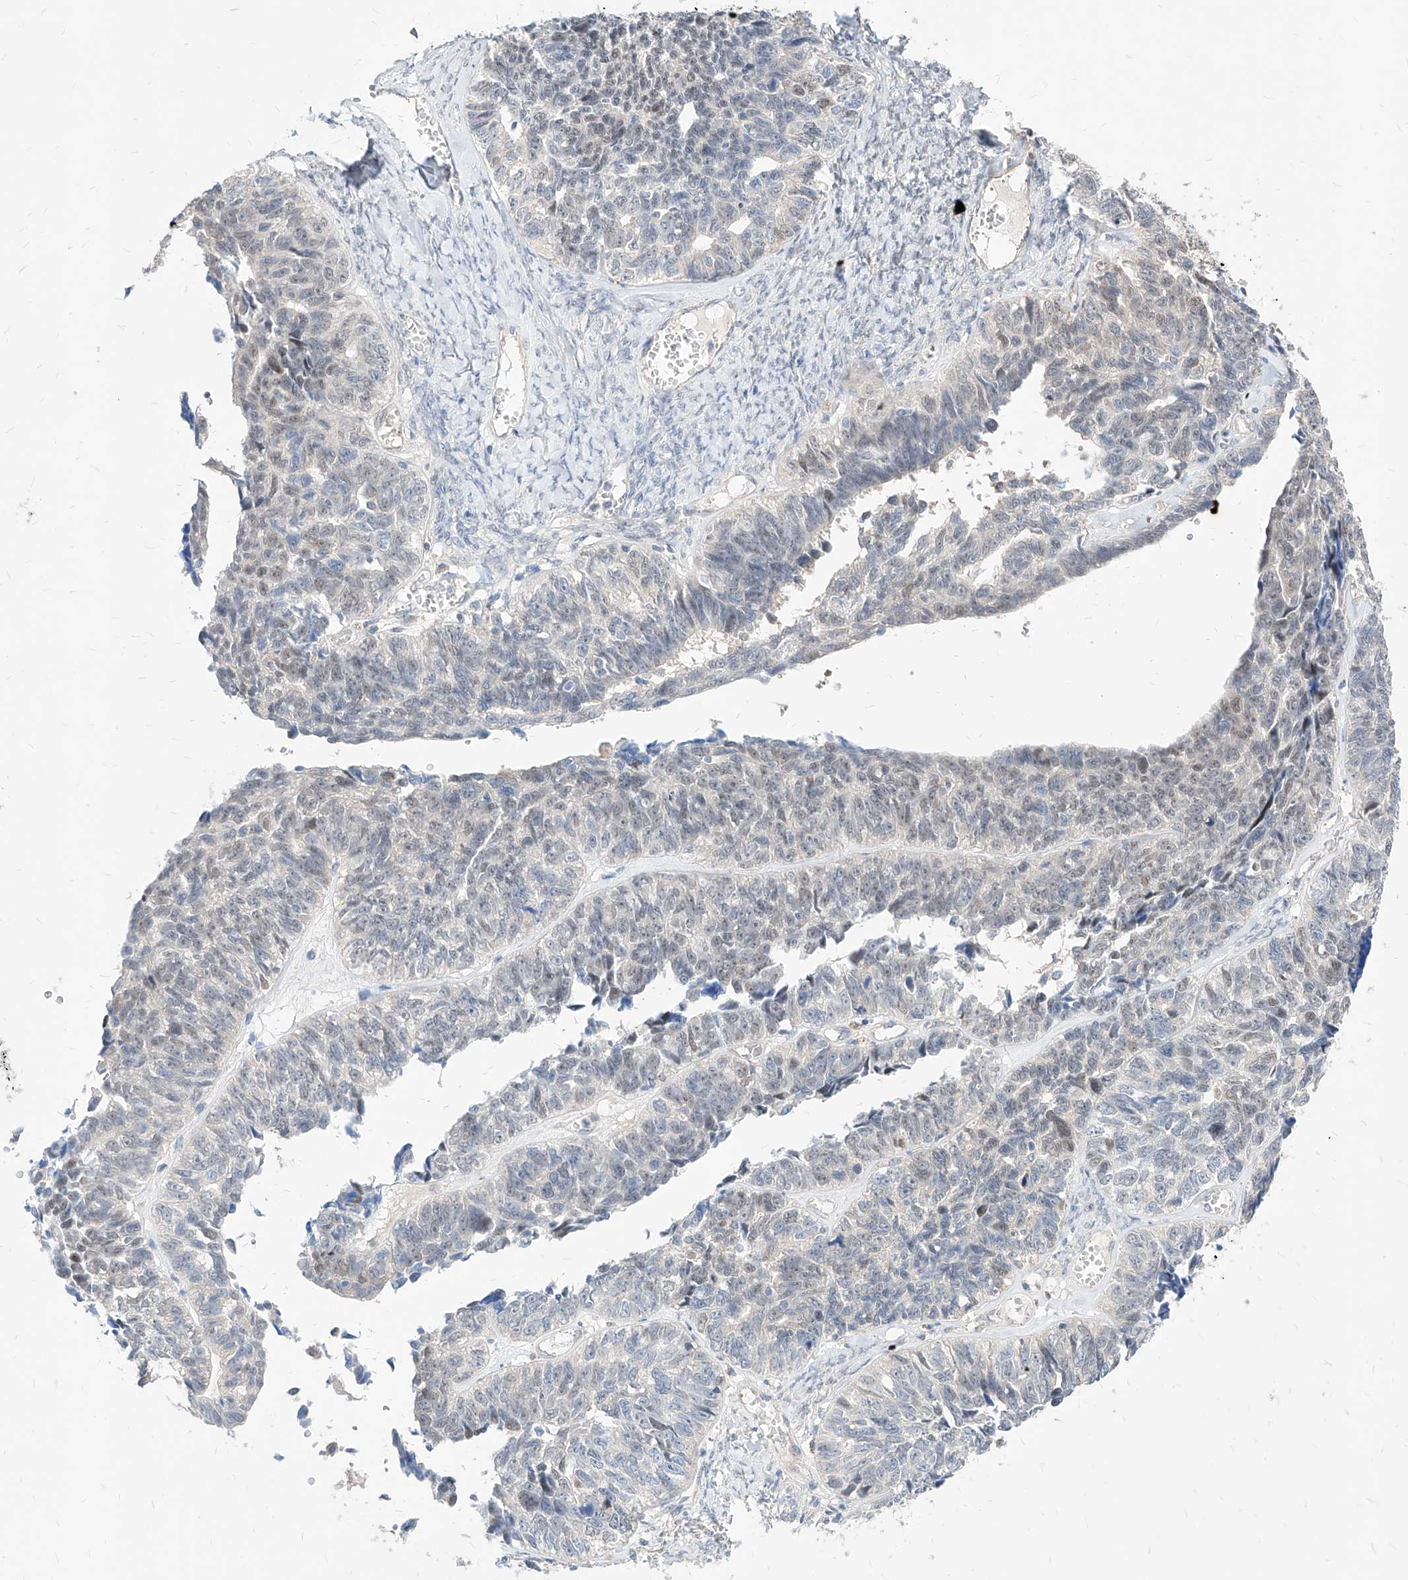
{"staining": {"intensity": "weak", "quantity": "<25%", "location": "nuclear"}, "tissue": "ovarian cancer", "cell_type": "Tumor cells", "image_type": "cancer", "snomed": [{"axis": "morphology", "description": "Cystadenocarcinoma, serous, NOS"}, {"axis": "topography", "description": "Ovary"}], "caption": "Protein analysis of serous cystadenocarcinoma (ovarian) exhibits no significant staining in tumor cells.", "gene": "TSNAX", "patient": {"sex": "female", "age": 79}}